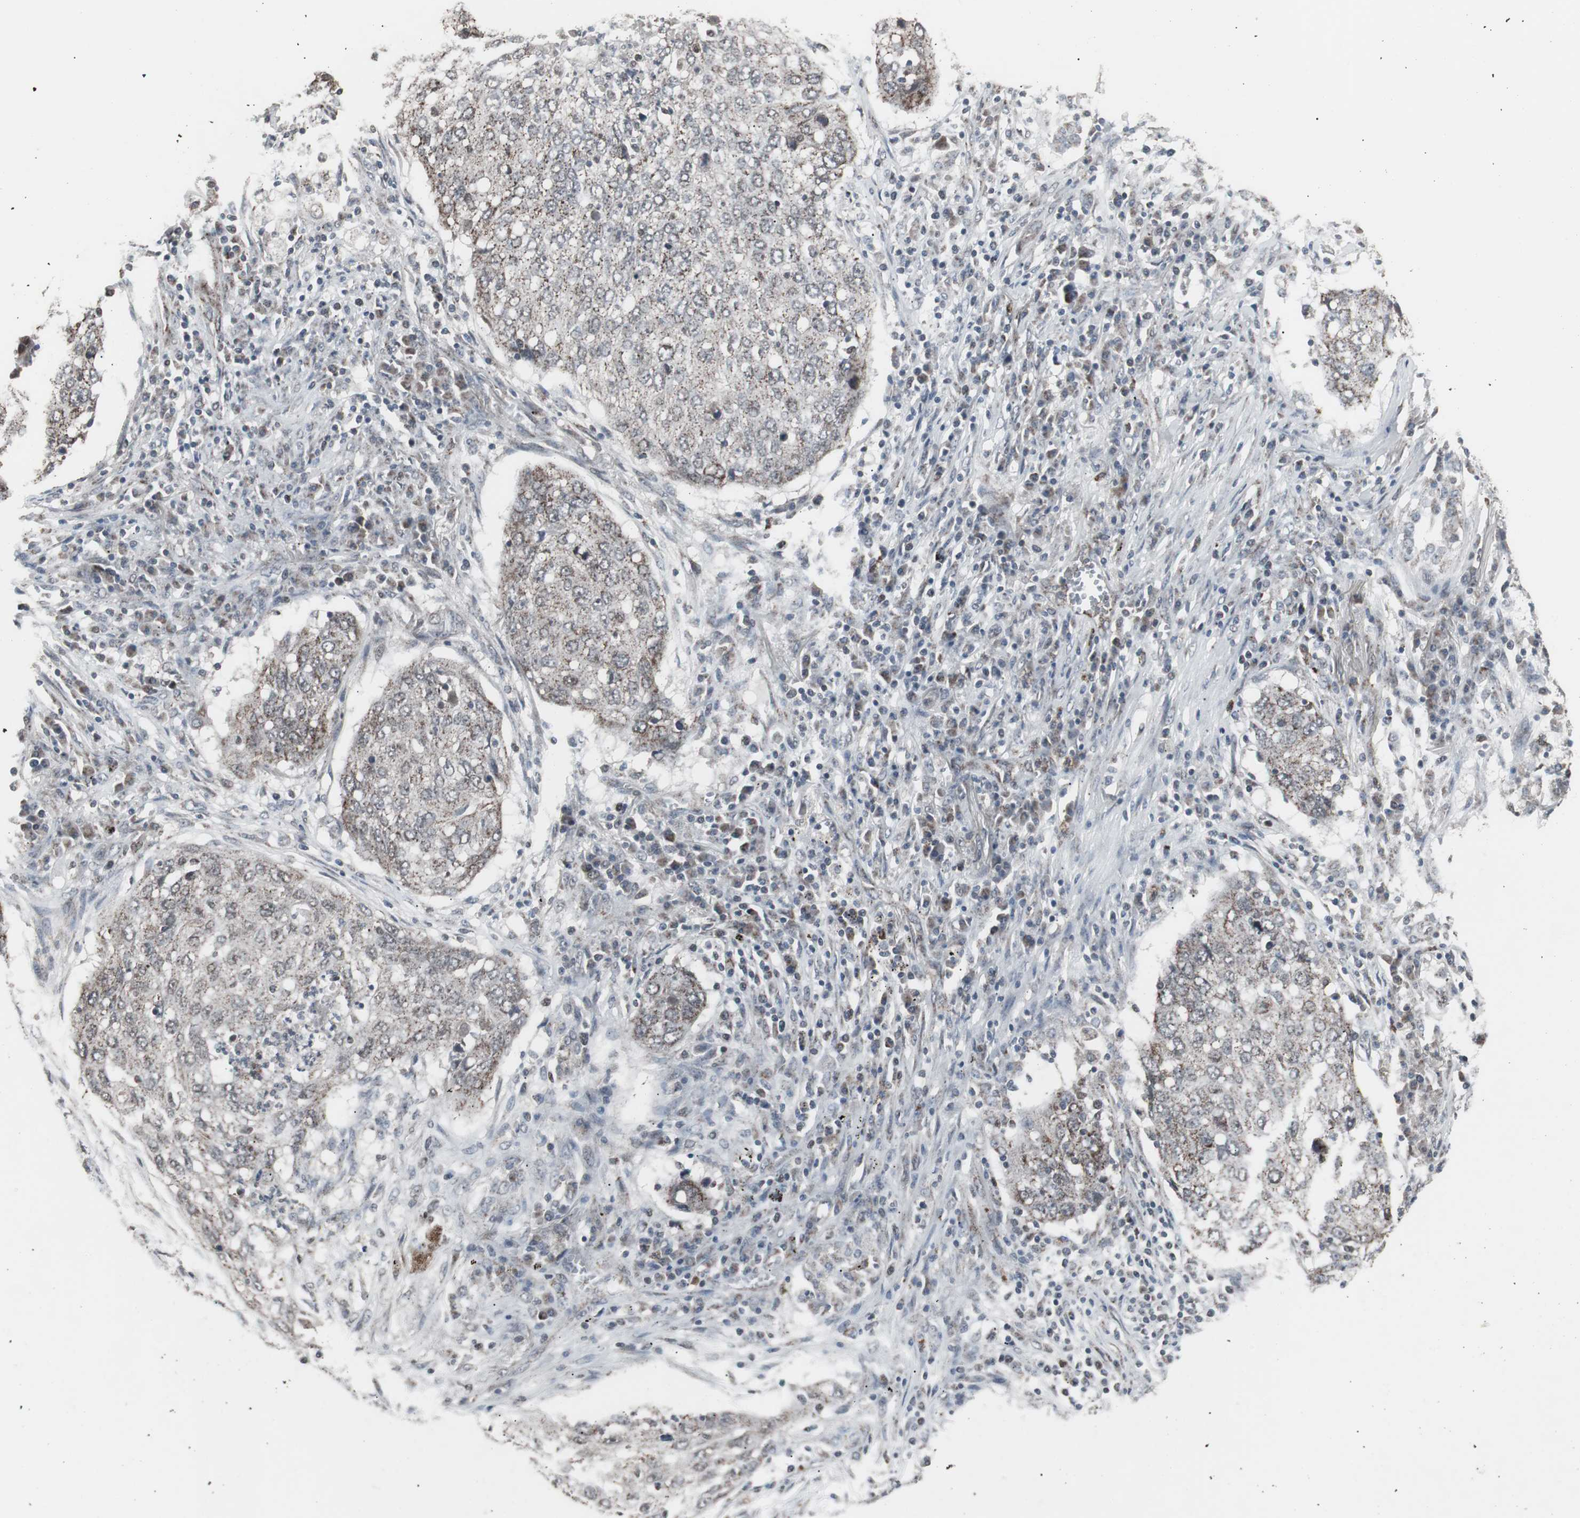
{"staining": {"intensity": "weak", "quantity": "25%-75%", "location": "cytoplasmic/membranous,nuclear"}, "tissue": "lung cancer", "cell_type": "Tumor cells", "image_type": "cancer", "snomed": [{"axis": "morphology", "description": "Squamous cell carcinoma, NOS"}, {"axis": "topography", "description": "Lung"}], "caption": "The immunohistochemical stain highlights weak cytoplasmic/membranous and nuclear positivity in tumor cells of squamous cell carcinoma (lung) tissue.", "gene": "RXRA", "patient": {"sex": "female", "age": 63}}